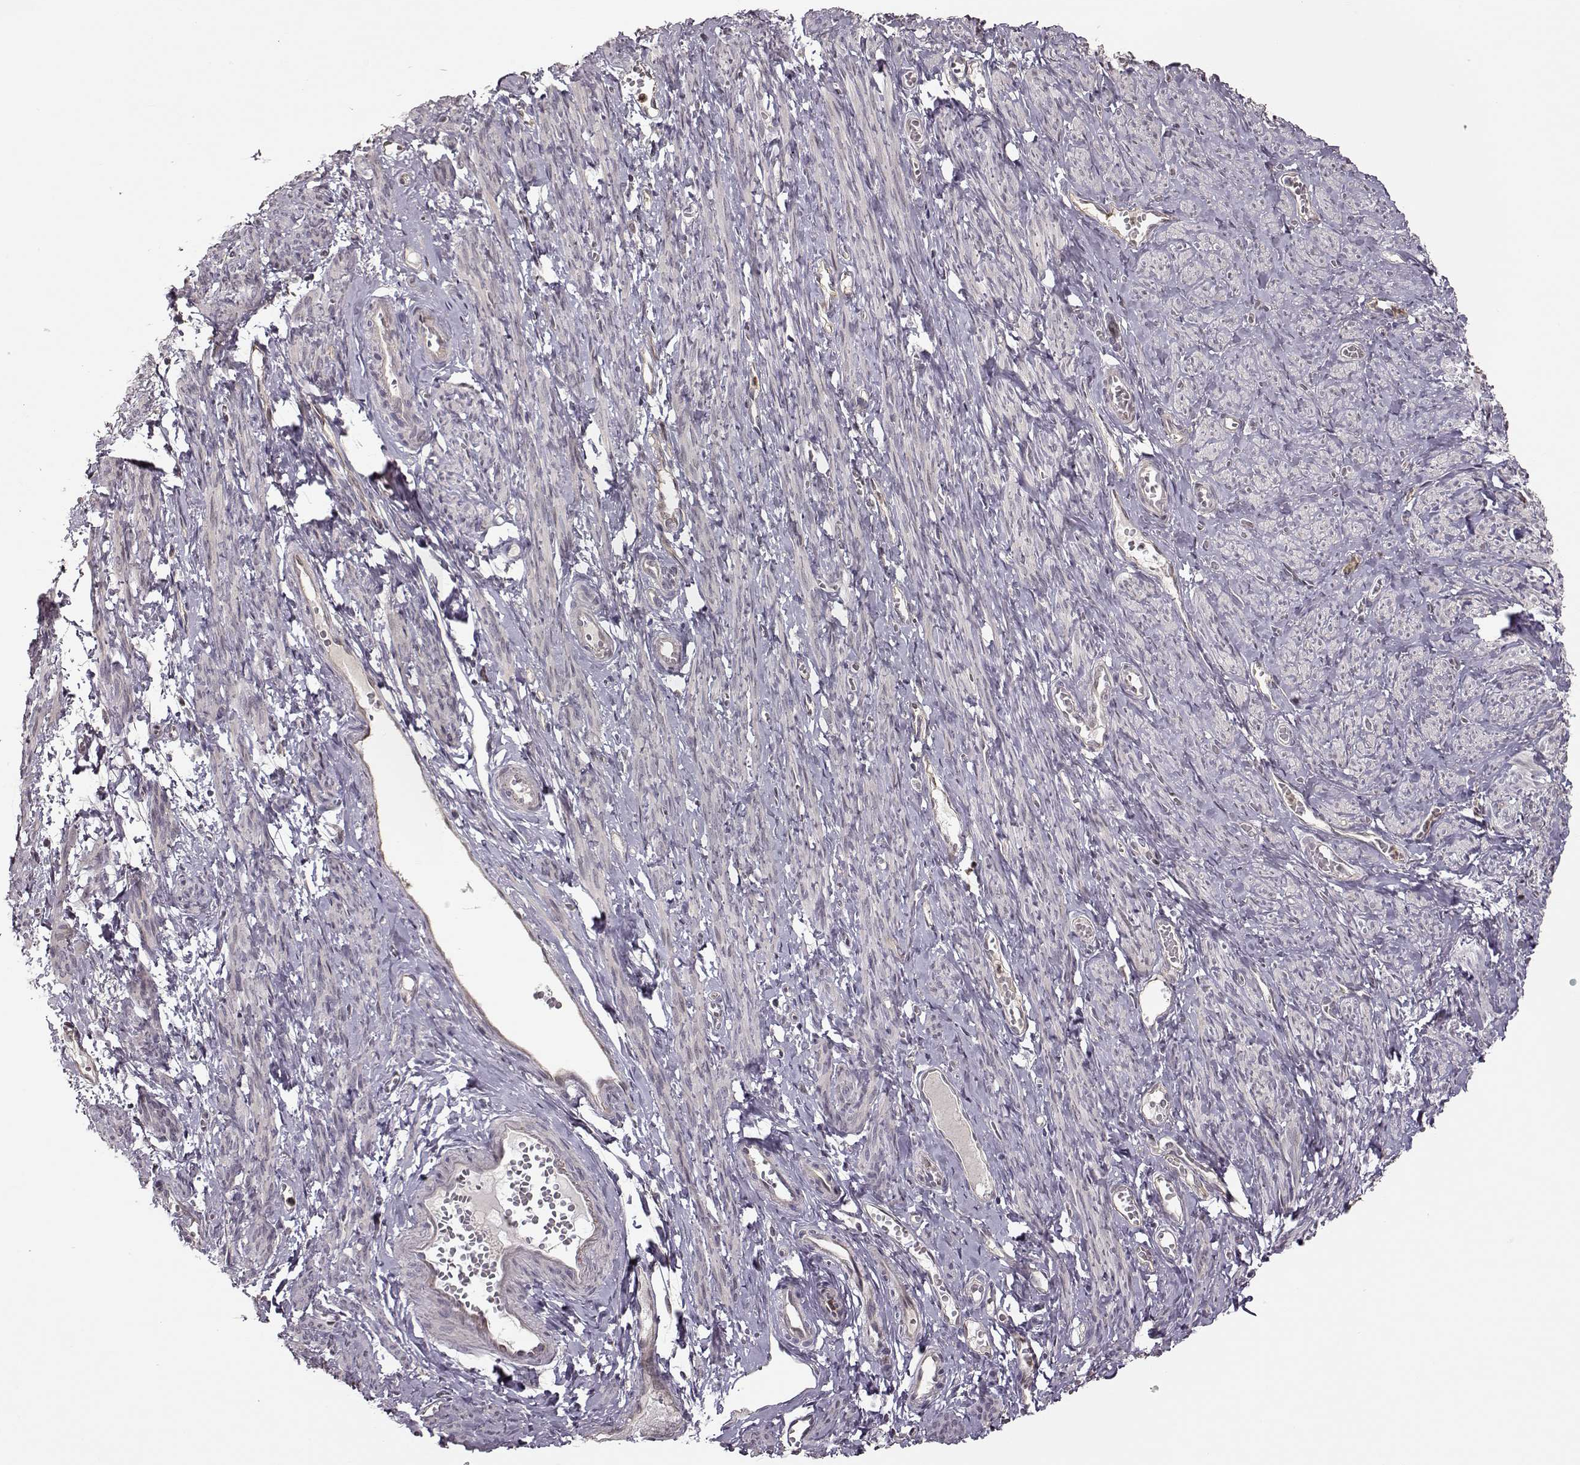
{"staining": {"intensity": "negative", "quantity": "none", "location": "none"}, "tissue": "smooth muscle", "cell_type": "Smooth muscle cells", "image_type": "normal", "snomed": [{"axis": "morphology", "description": "Normal tissue, NOS"}, {"axis": "topography", "description": "Smooth muscle"}], "caption": "The image demonstrates no staining of smooth muscle cells in normal smooth muscle.", "gene": "CRB1", "patient": {"sex": "female", "age": 65}}